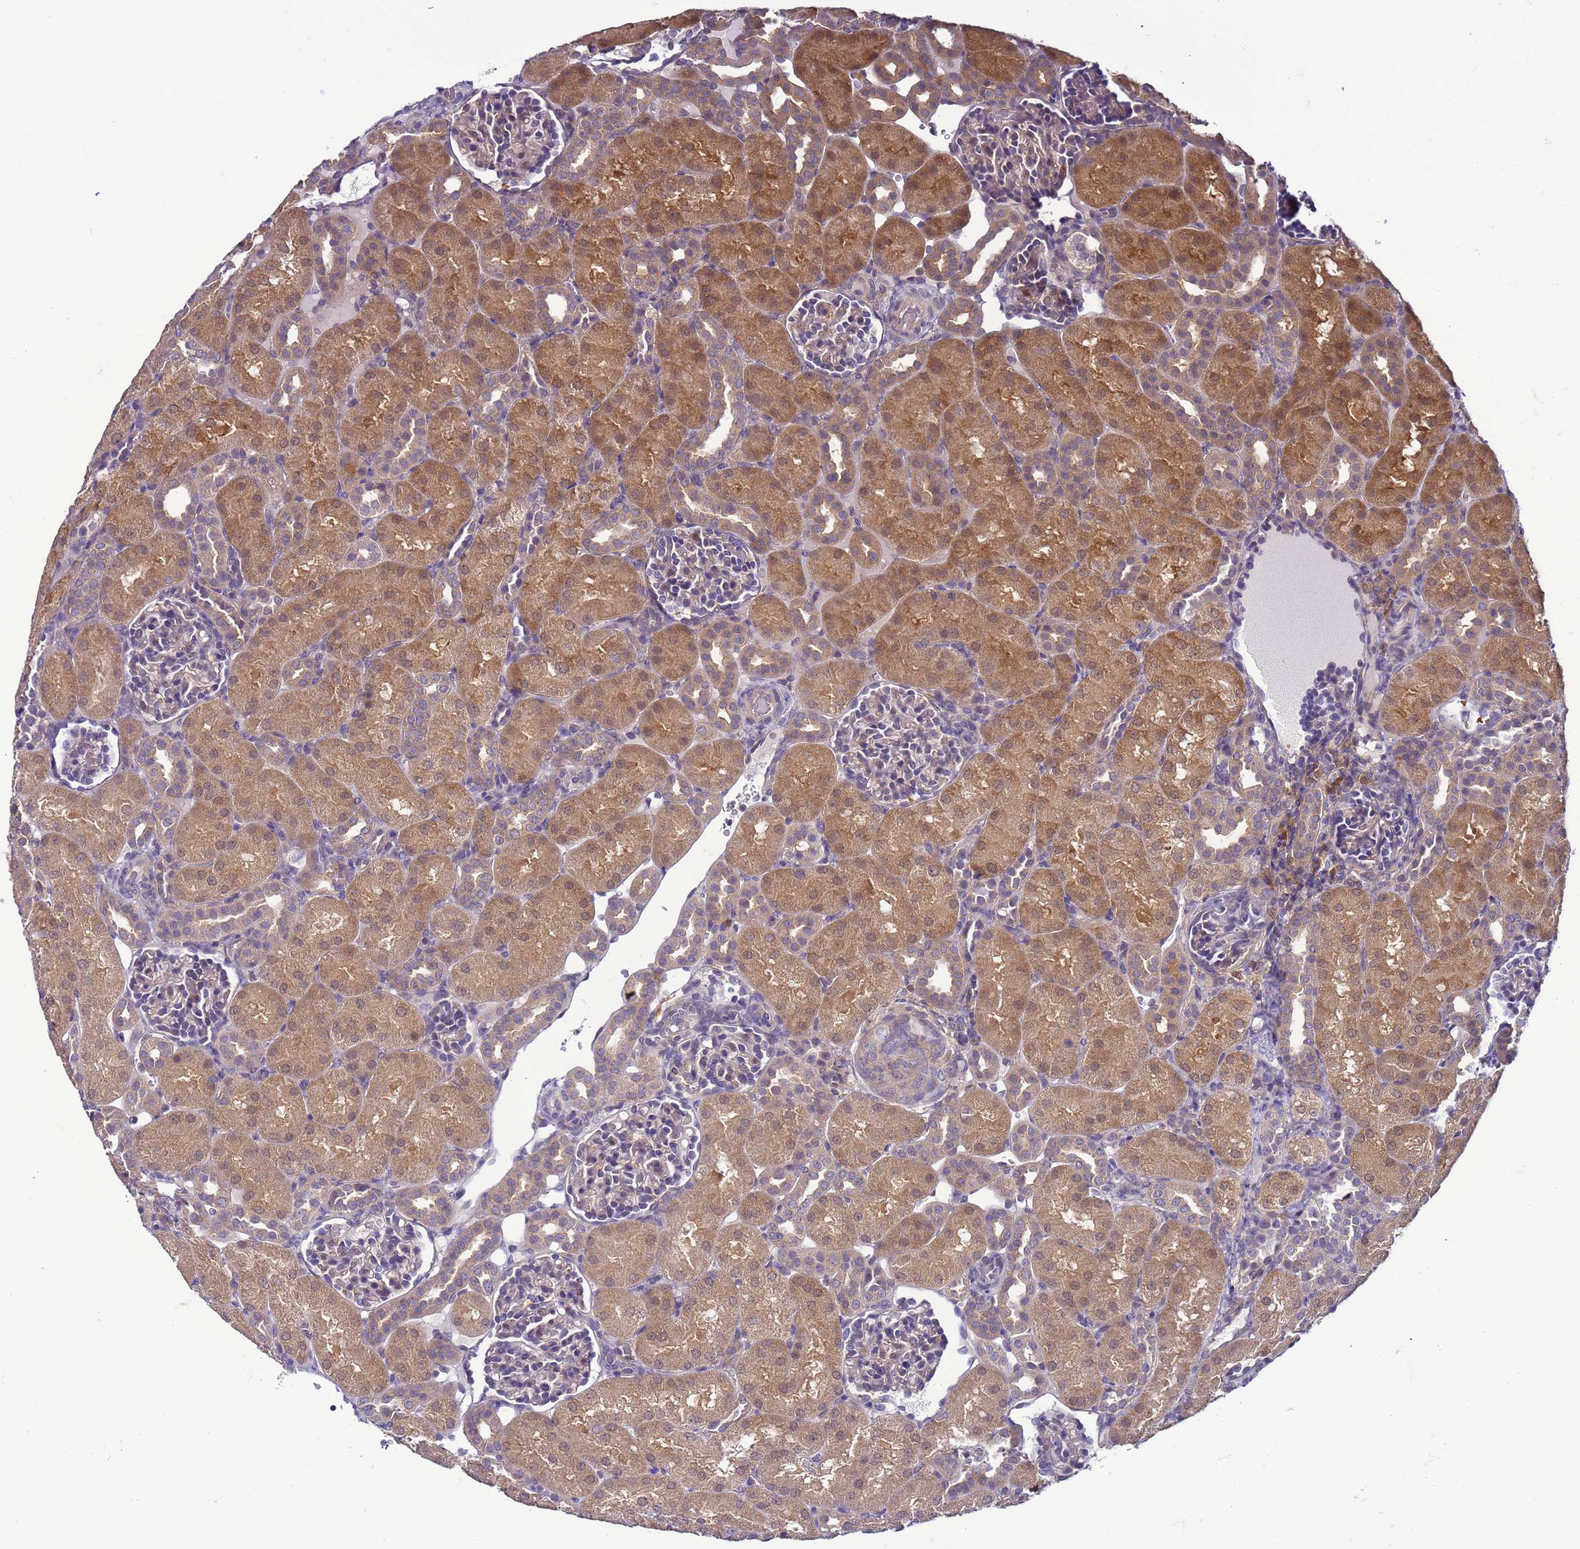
{"staining": {"intensity": "weak", "quantity": "<25%", "location": "cytoplasmic/membranous"}, "tissue": "kidney", "cell_type": "Cells in glomeruli", "image_type": "normal", "snomed": [{"axis": "morphology", "description": "Normal tissue, NOS"}, {"axis": "topography", "description": "Kidney"}], "caption": "An image of human kidney is negative for staining in cells in glomeruli.", "gene": "DDI2", "patient": {"sex": "male", "age": 1}}